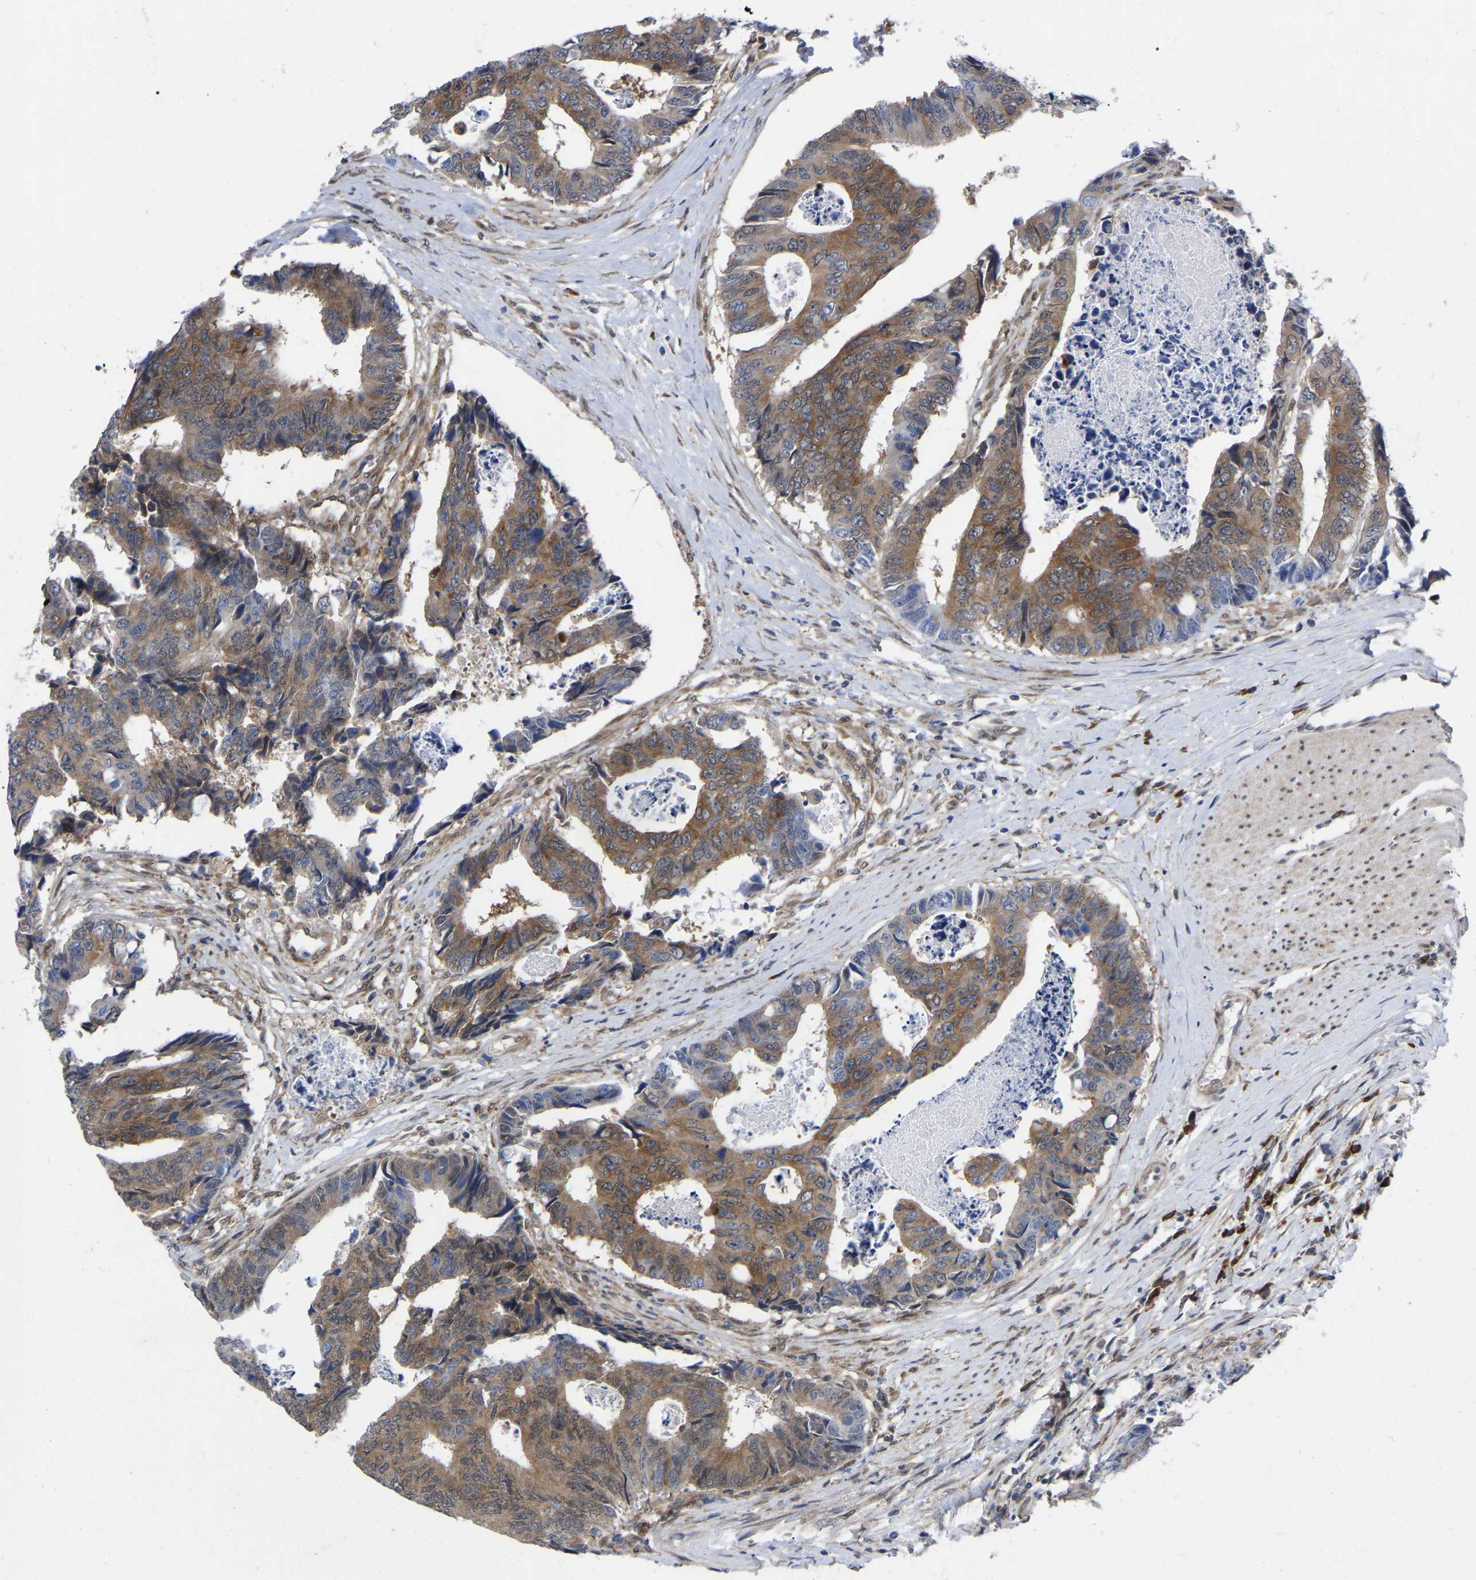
{"staining": {"intensity": "moderate", "quantity": ">75%", "location": "cytoplasmic/membranous"}, "tissue": "colorectal cancer", "cell_type": "Tumor cells", "image_type": "cancer", "snomed": [{"axis": "morphology", "description": "Adenocarcinoma, NOS"}, {"axis": "topography", "description": "Rectum"}], "caption": "This is an image of immunohistochemistry staining of adenocarcinoma (colorectal), which shows moderate expression in the cytoplasmic/membranous of tumor cells.", "gene": "UBE4B", "patient": {"sex": "male", "age": 84}}